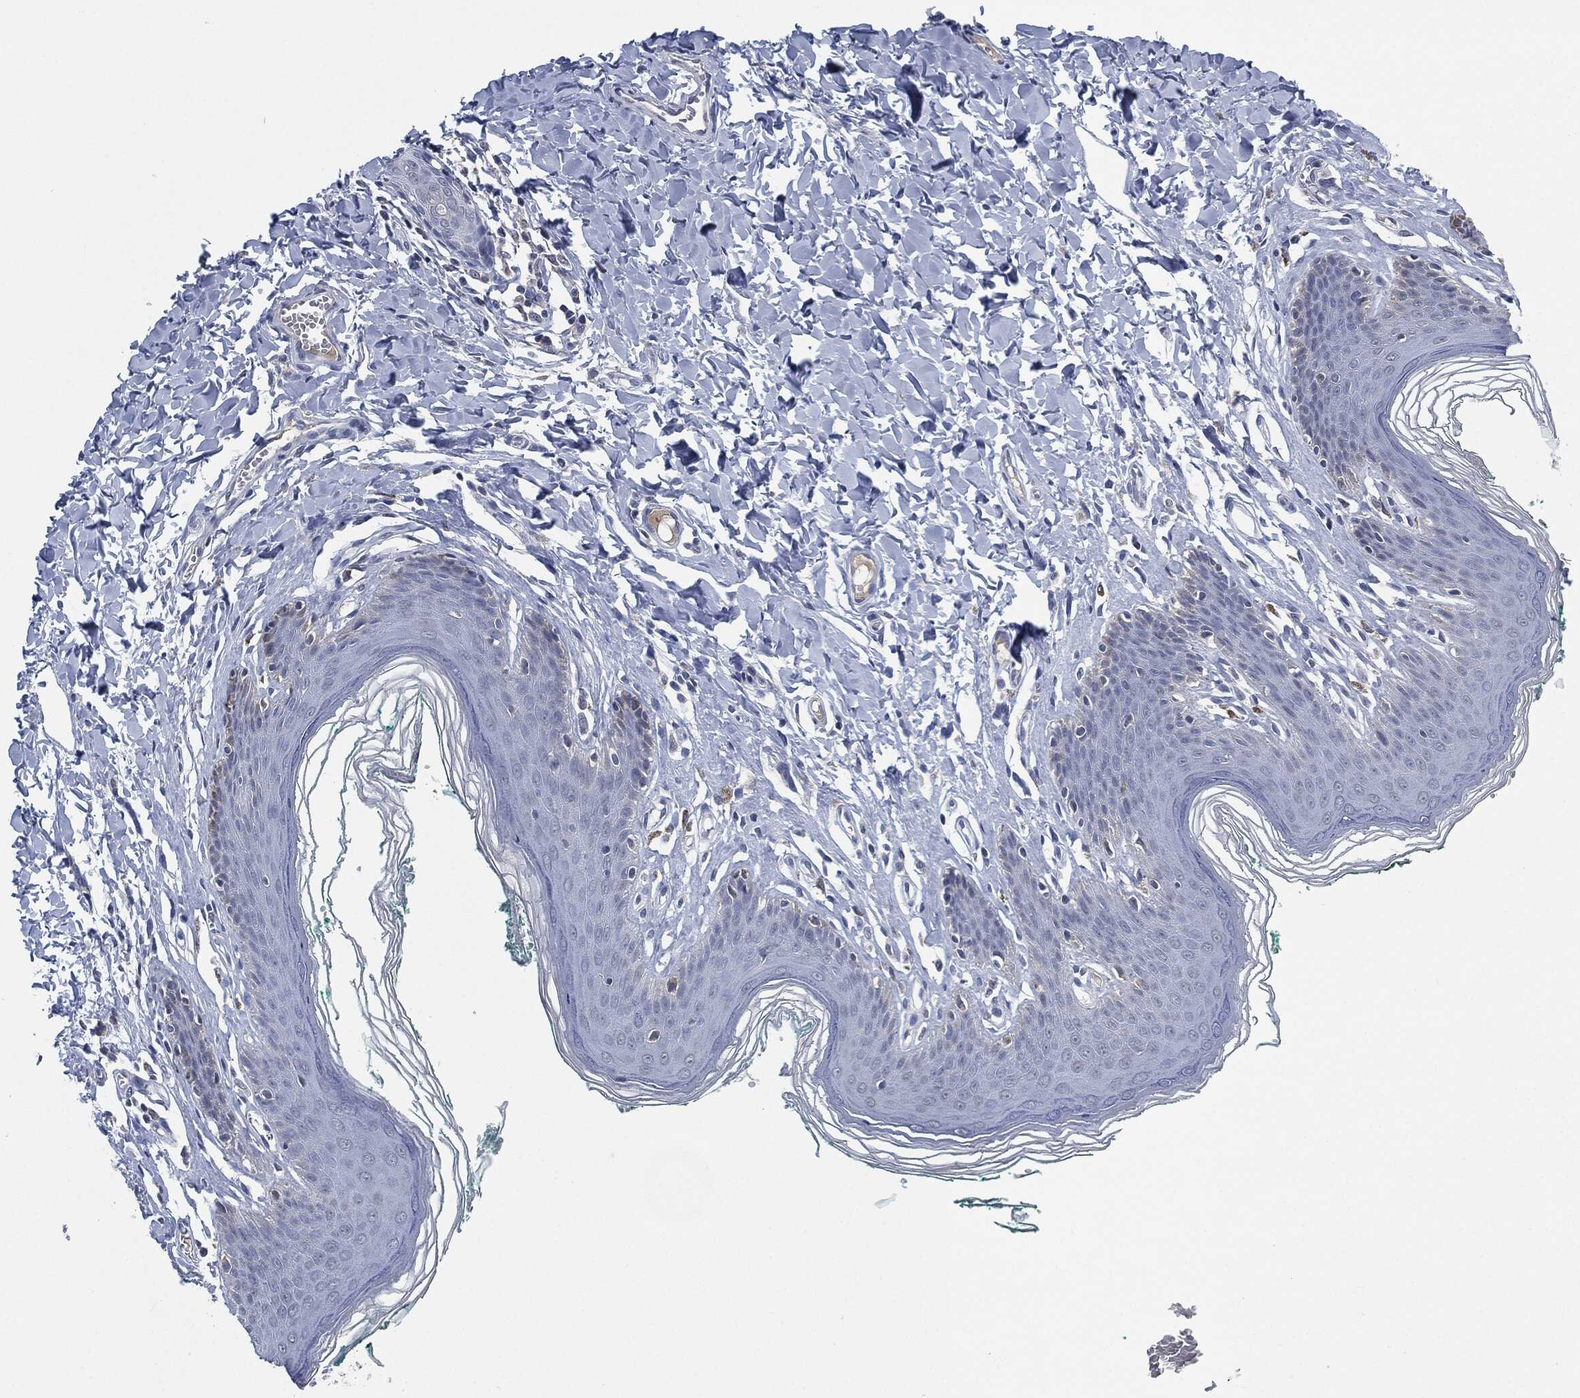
{"staining": {"intensity": "negative", "quantity": "none", "location": "none"}, "tissue": "skin", "cell_type": "Epidermal cells", "image_type": "normal", "snomed": [{"axis": "morphology", "description": "Normal tissue, NOS"}, {"axis": "topography", "description": "Vulva"}], "caption": "High power microscopy micrograph of an IHC image of benign skin, revealing no significant staining in epidermal cells.", "gene": "IL2RG", "patient": {"sex": "female", "age": 66}}